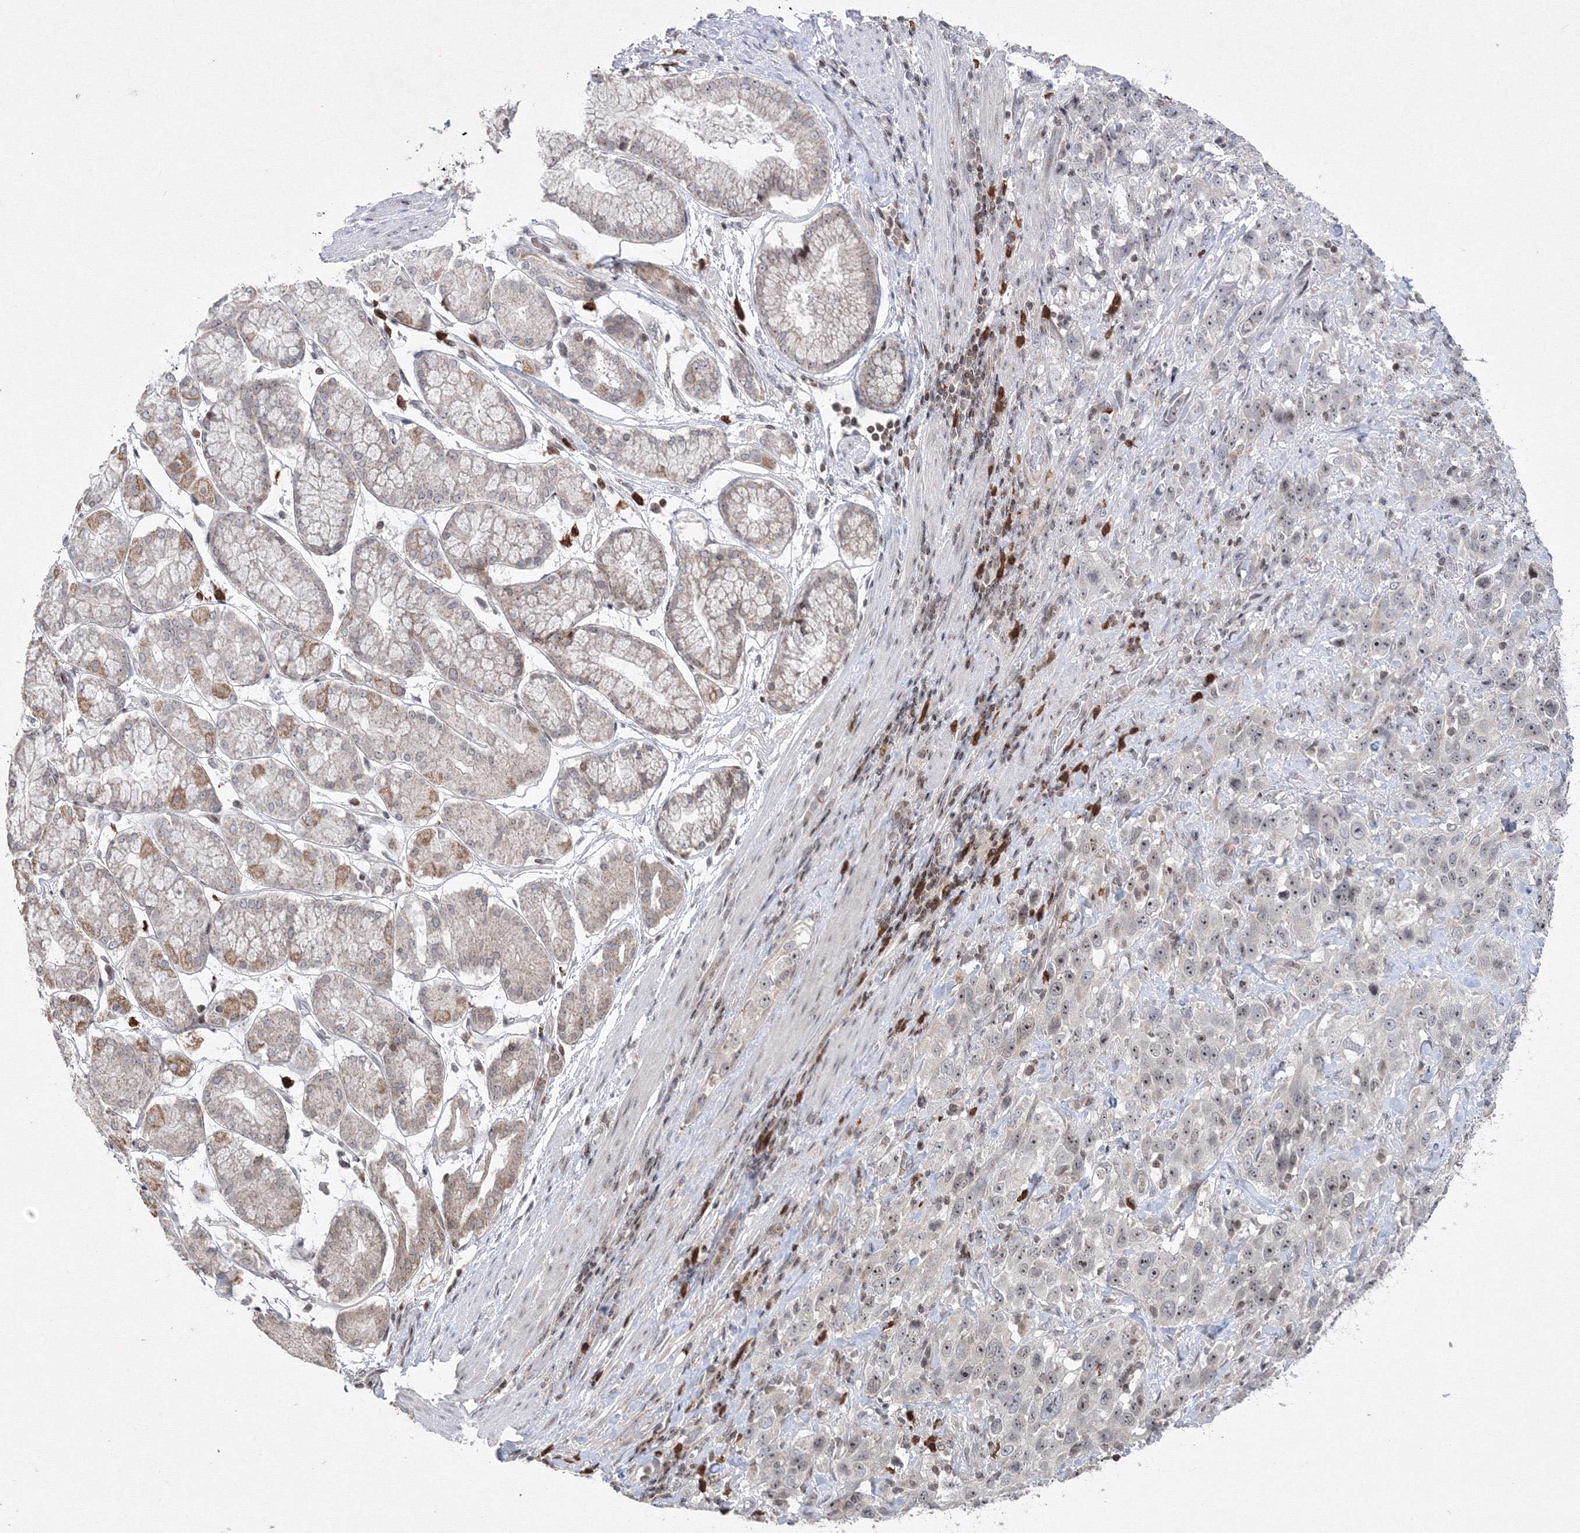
{"staining": {"intensity": "weak", "quantity": "25%-75%", "location": "nuclear"}, "tissue": "stomach cancer", "cell_type": "Tumor cells", "image_type": "cancer", "snomed": [{"axis": "morphology", "description": "Normal tissue, NOS"}, {"axis": "morphology", "description": "Adenocarcinoma, NOS"}, {"axis": "topography", "description": "Lymph node"}, {"axis": "topography", "description": "Stomach"}], "caption": "The image demonstrates a brown stain indicating the presence of a protein in the nuclear of tumor cells in stomach adenocarcinoma.", "gene": "MKRN2", "patient": {"sex": "male", "age": 48}}